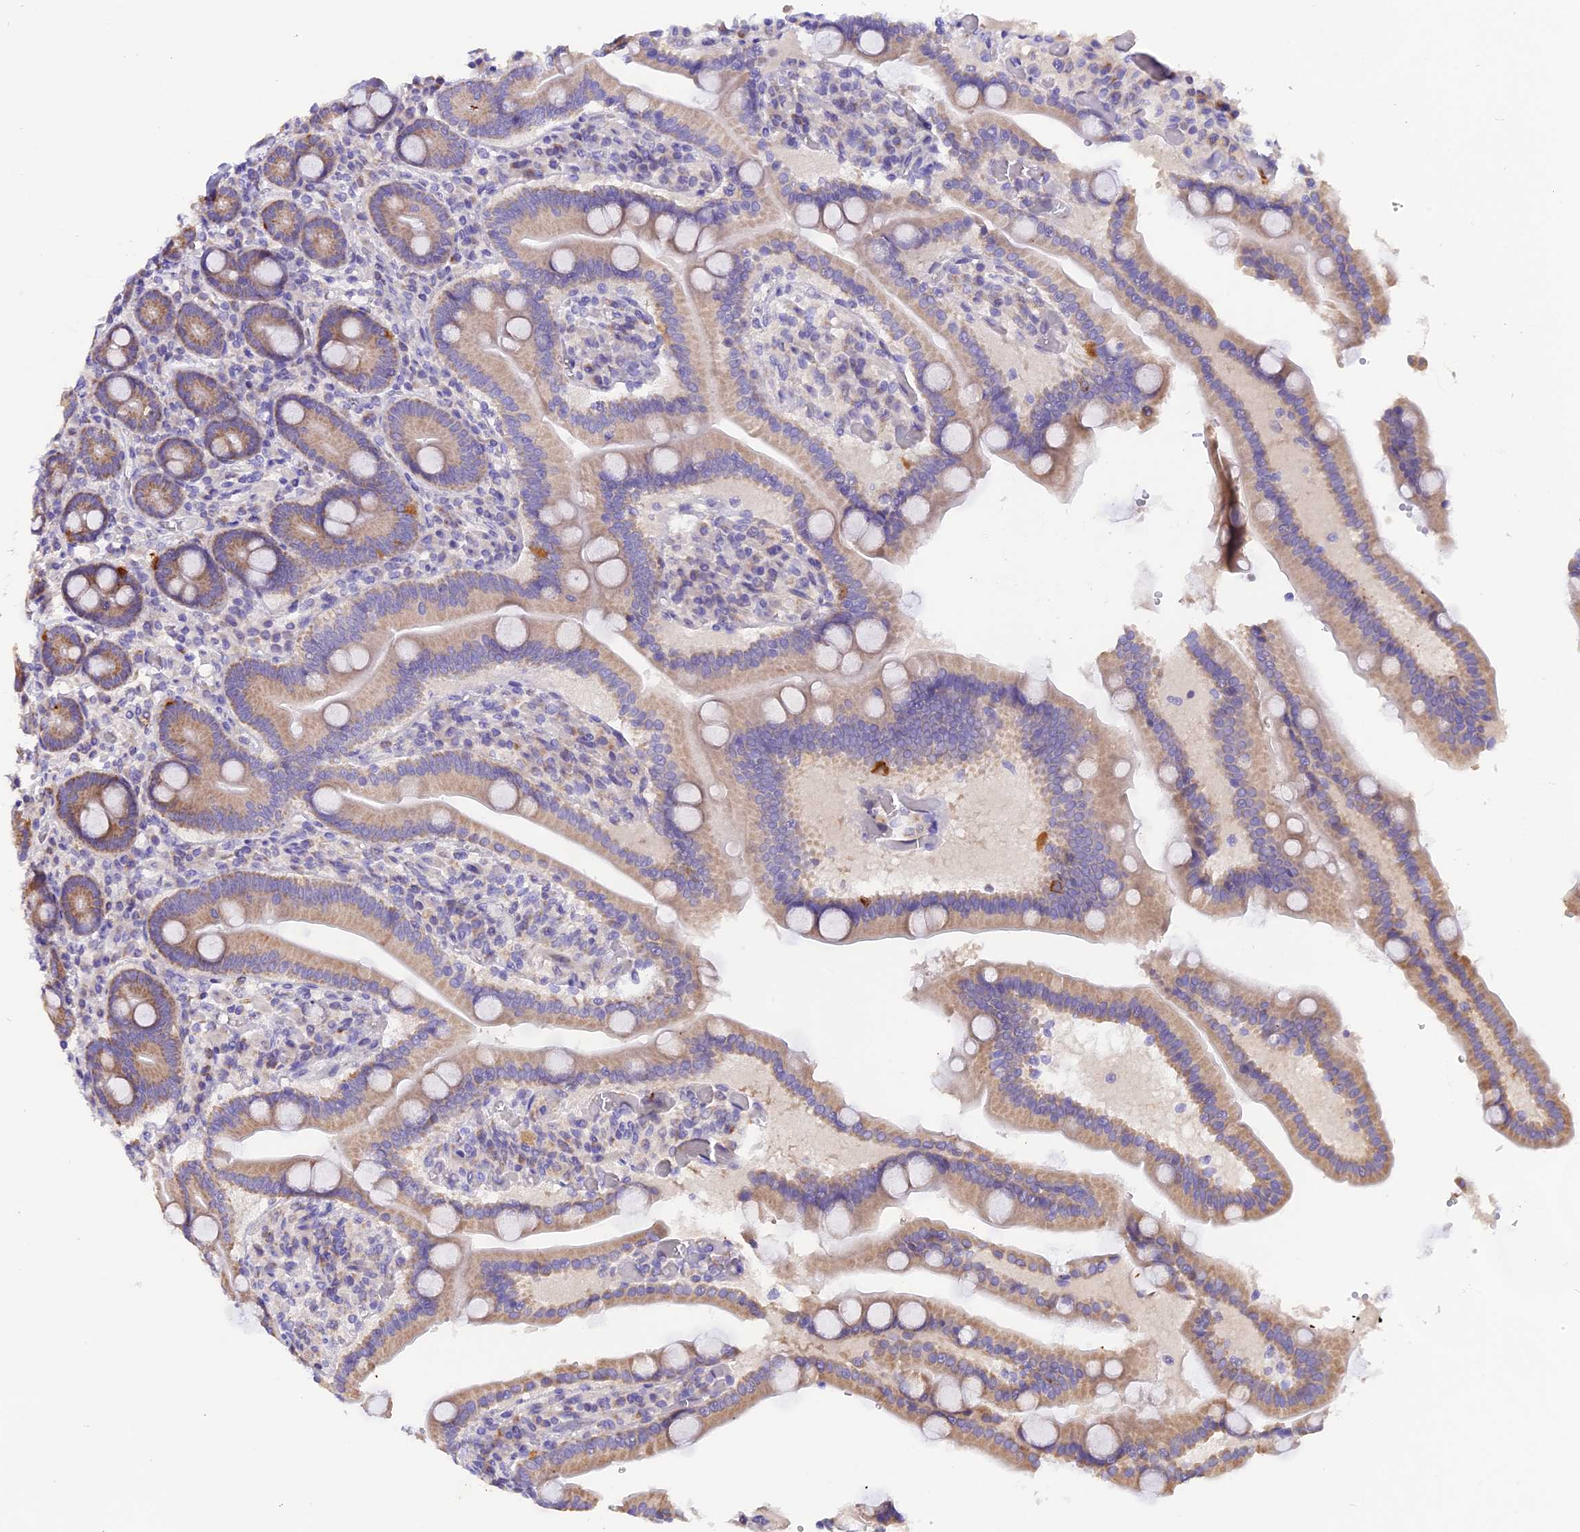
{"staining": {"intensity": "moderate", "quantity": "25%-75%", "location": "cytoplasmic/membranous"}, "tissue": "duodenum", "cell_type": "Glandular cells", "image_type": "normal", "snomed": [{"axis": "morphology", "description": "Normal tissue, NOS"}, {"axis": "topography", "description": "Duodenum"}], "caption": "Duodenum stained with DAB immunohistochemistry reveals medium levels of moderate cytoplasmic/membranous staining in about 25%-75% of glandular cells.", "gene": "PKIA", "patient": {"sex": "female", "age": 62}}